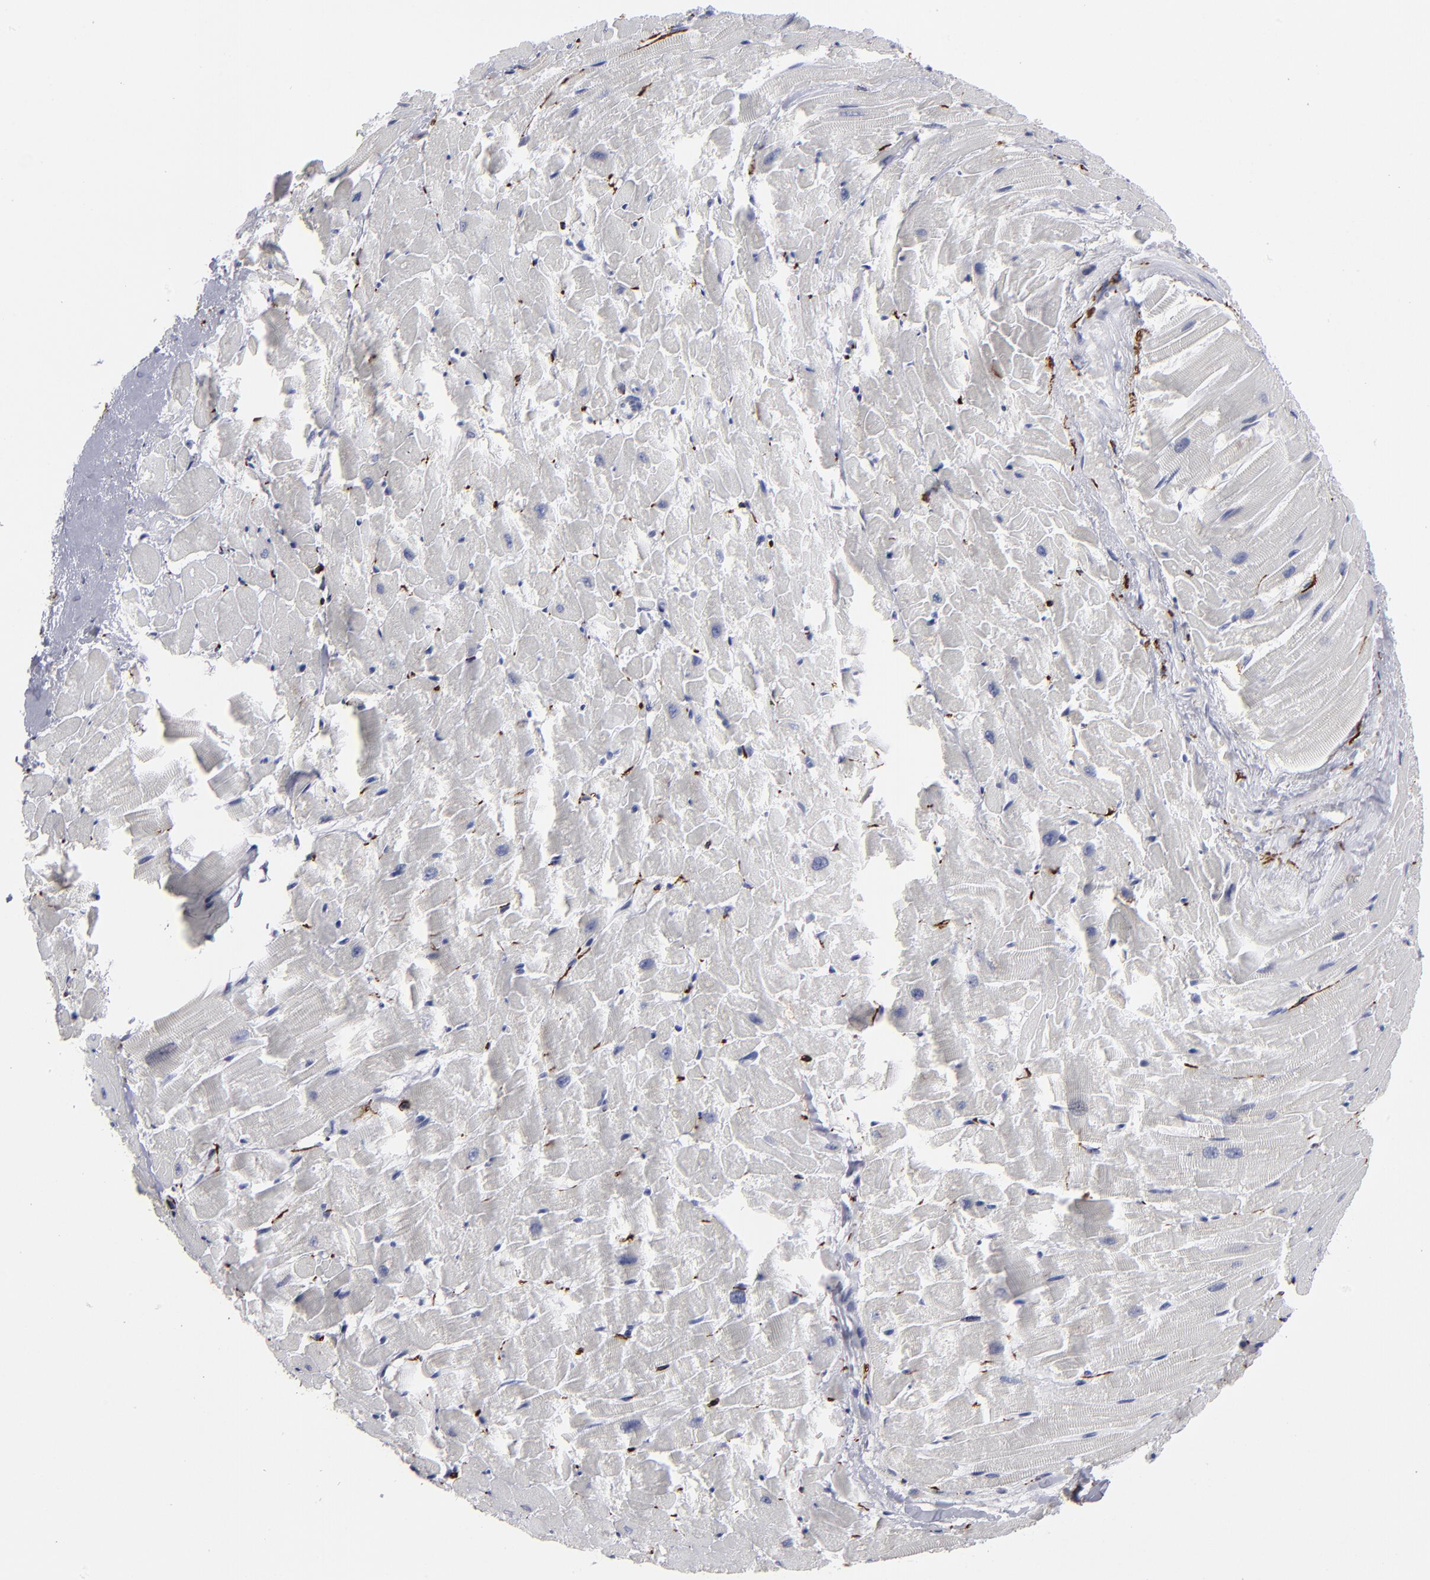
{"staining": {"intensity": "negative", "quantity": "none", "location": "none"}, "tissue": "heart muscle", "cell_type": "Cardiomyocytes", "image_type": "normal", "snomed": [{"axis": "morphology", "description": "Normal tissue, NOS"}, {"axis": "topography", "description": "Heart"}], "caption": "Protein analysis of unremarkable heart muscle demonstrates no significant staining in cardiomyocytes. (Brightfield microscopy of DAB (3,3'-diaminobenzidine) immunohistochemistry (IHC) at high magnification).", "gene": "CADM3", "patient": {"sex": "female", "age": 19}}